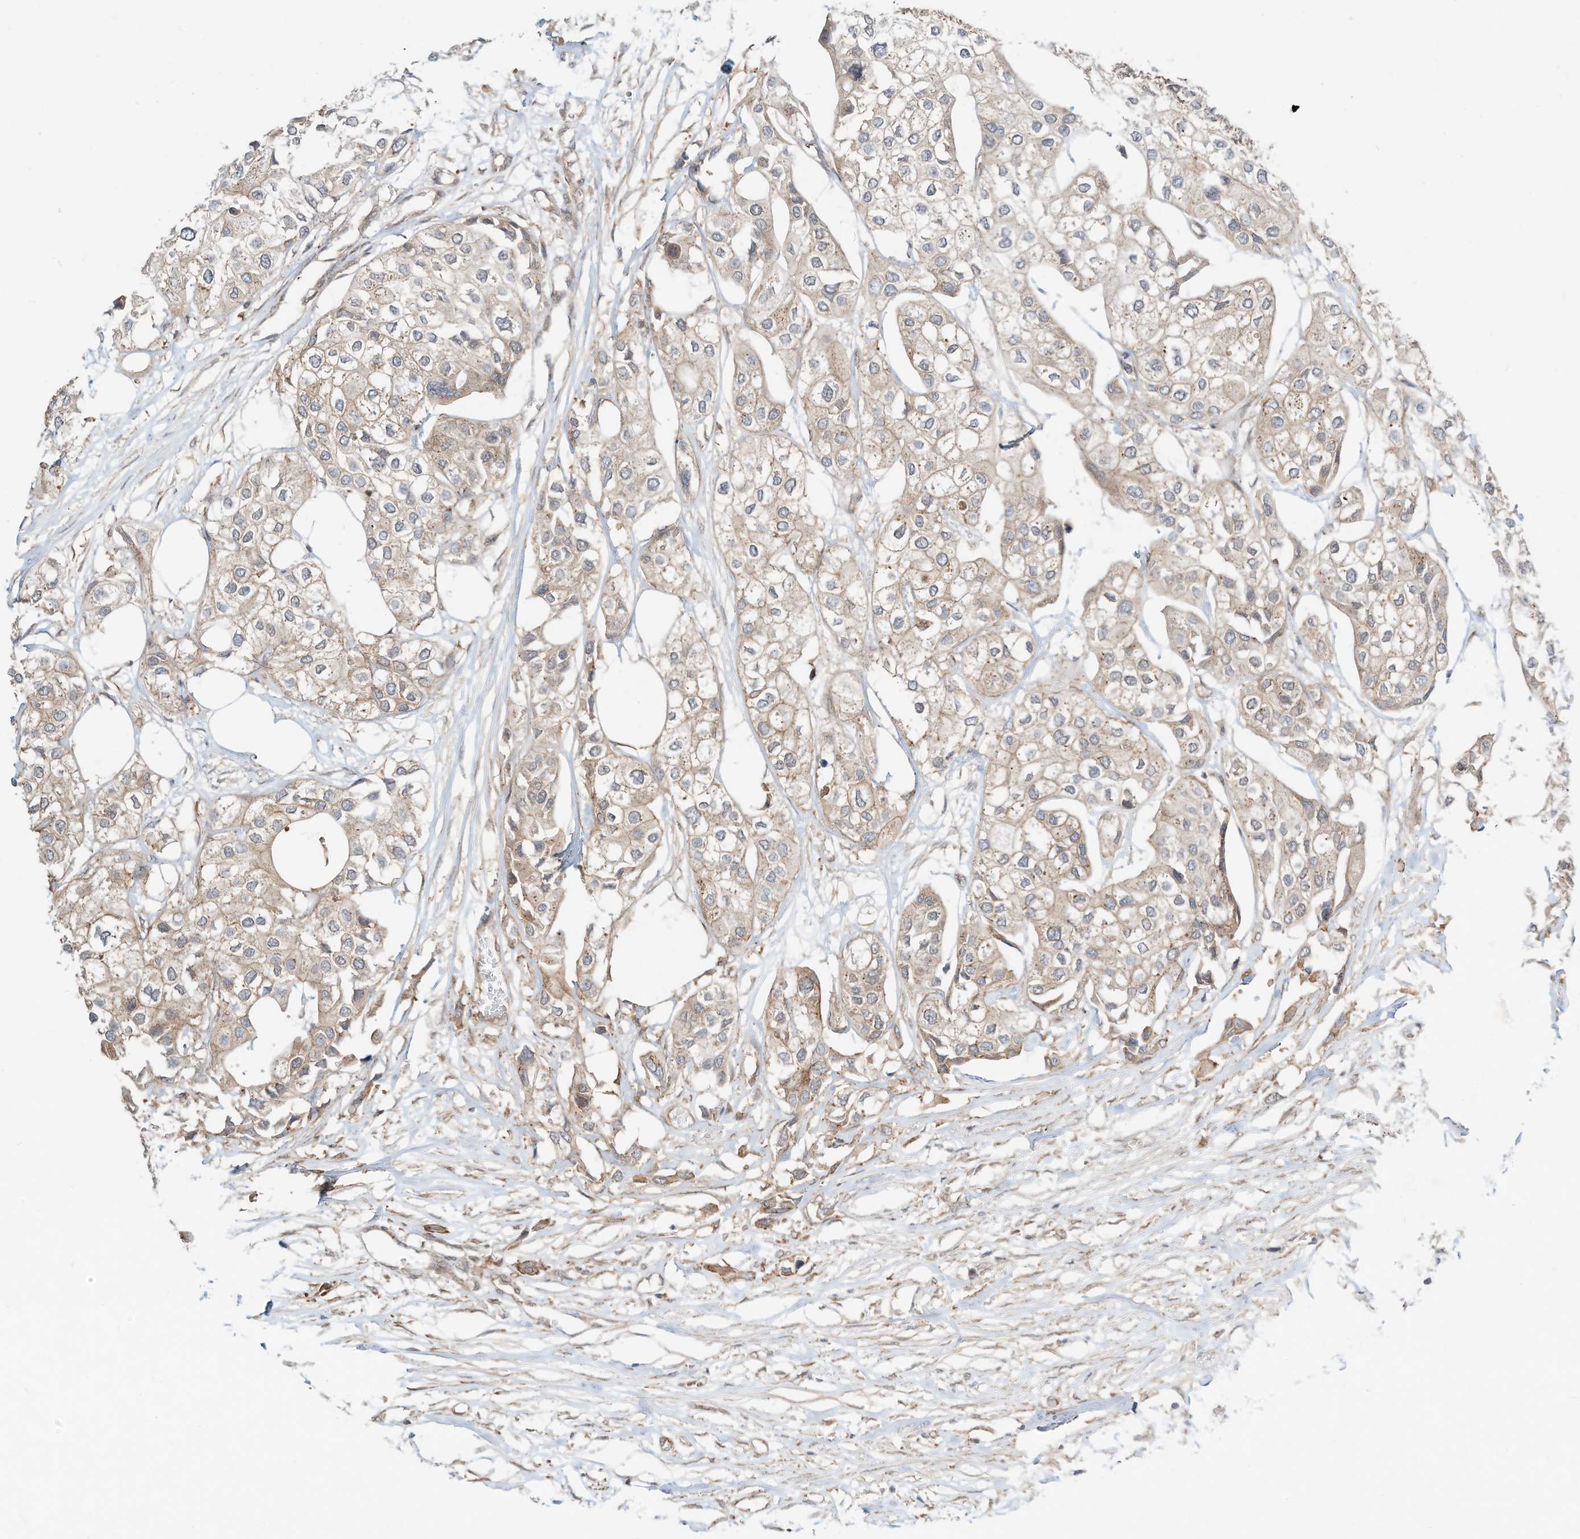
{"staining": {"intensity": "weak", "quantity": ">75%", "location": "cytoplasmic/membranous"}, "tissue": "urothelial cancer", "cell_type": "Tumor cells", "image_type": "cancer", "snomed": [{"axis": "morphology", "description": "Urothelial carcinoma, High grade"}, {"axis": "topography", "description": "Urinary bladder"}], "caption": "Human high-grade urothelial carcinoma stained with a protein marker exhibits weak staining in tumor cells.", "gene": "CUX1", "patient": {"sex": "male", "age": 64}}